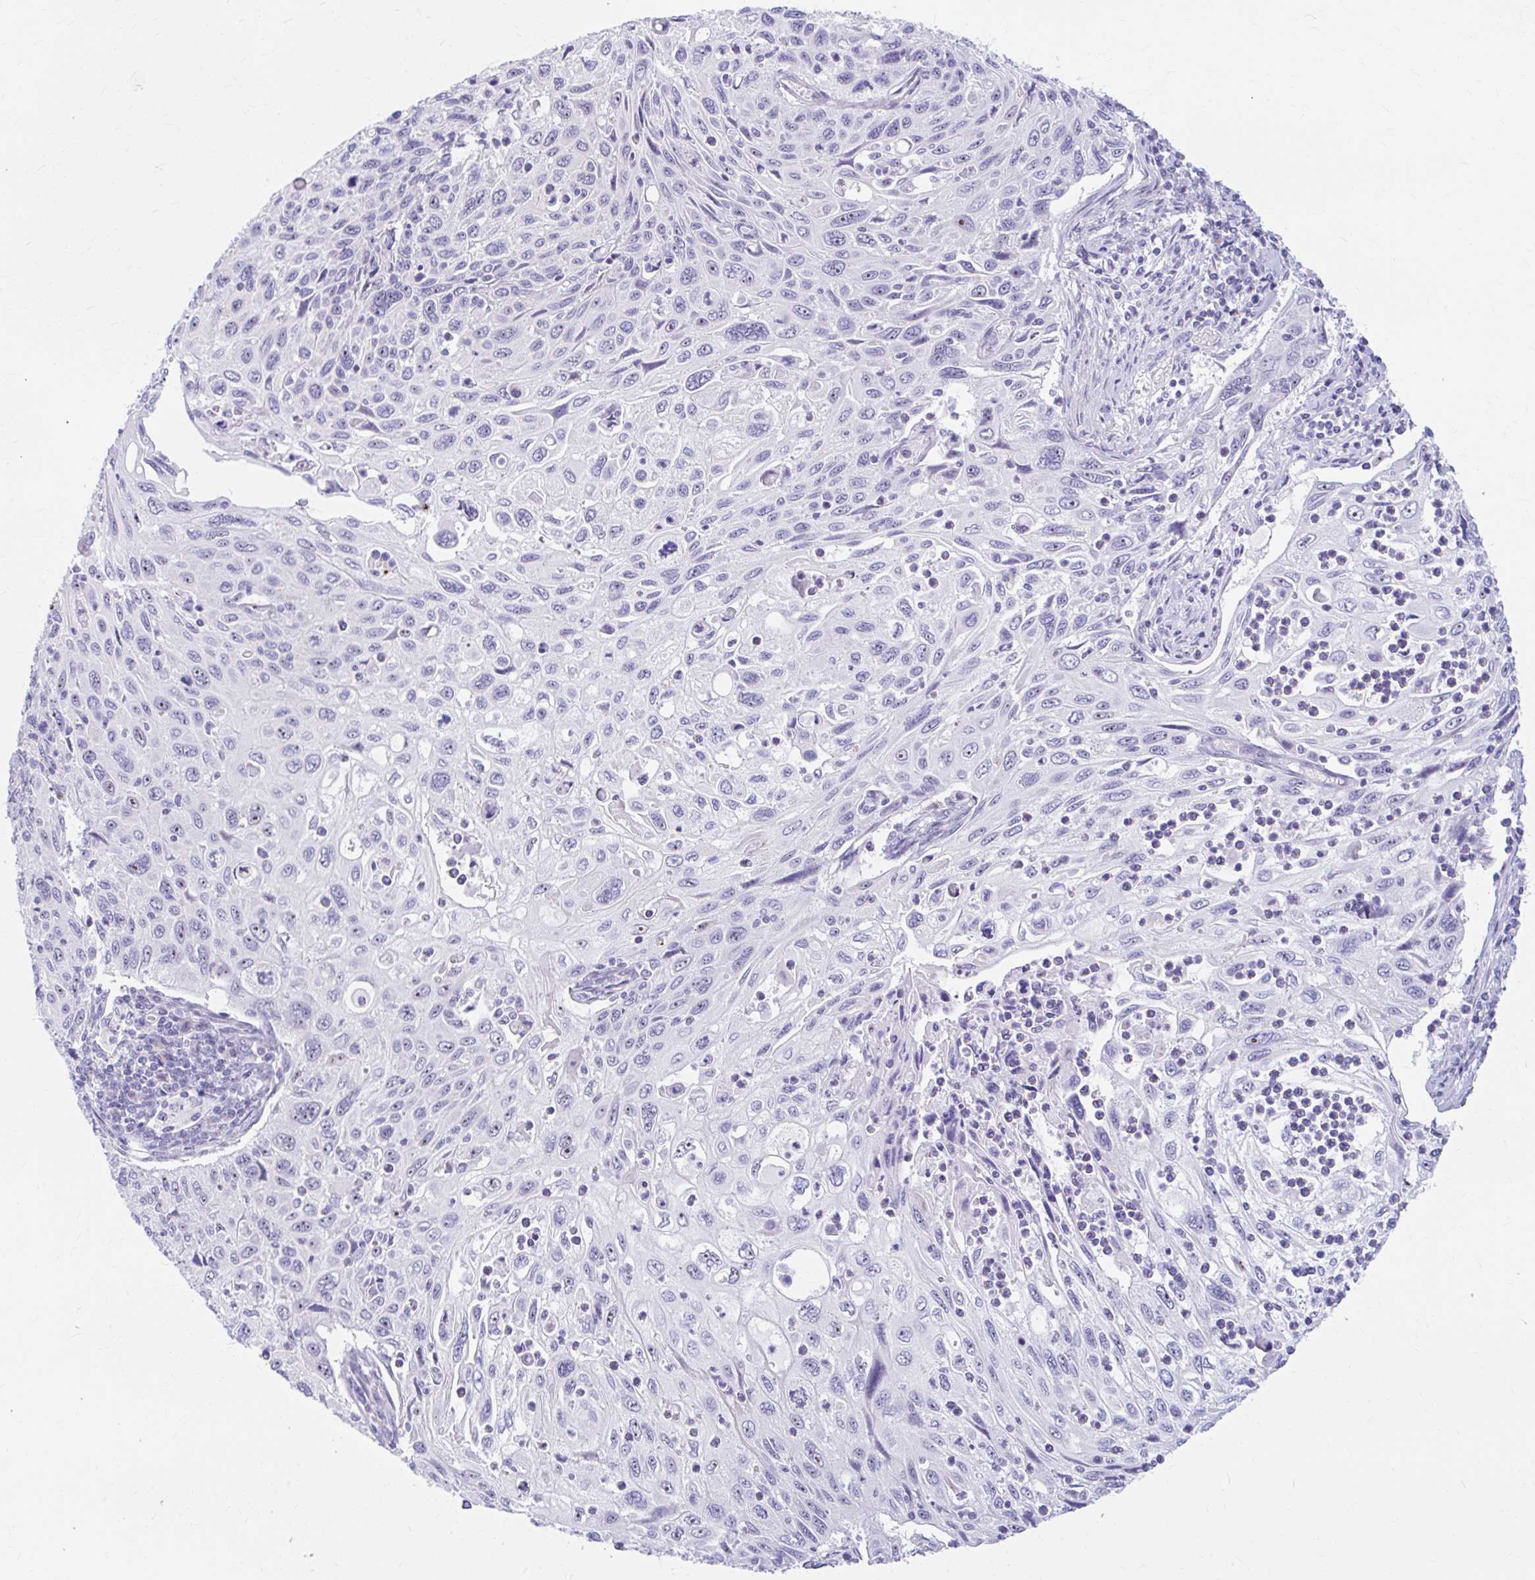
{"staining": {"intensity": "moderate", "quantity": "<25%", "location": "nuclear"}, "tissue": "cervical cancer", "cell_type": "Tumor cells", "image_type": "cancer", "snomed": [{"axis": "morphology", "description": "Squamous cell carcinoma, NOS"}, {"axis": "topography", "description": "Cervix"}], "caption": "Immunohistochemical staining of cervical cancer shows low levels of moderate nuclear expression in approximately <25% of tumor cells.", "gene": "FTSJ3", "patient": {"sex": "female", "age": 70}}